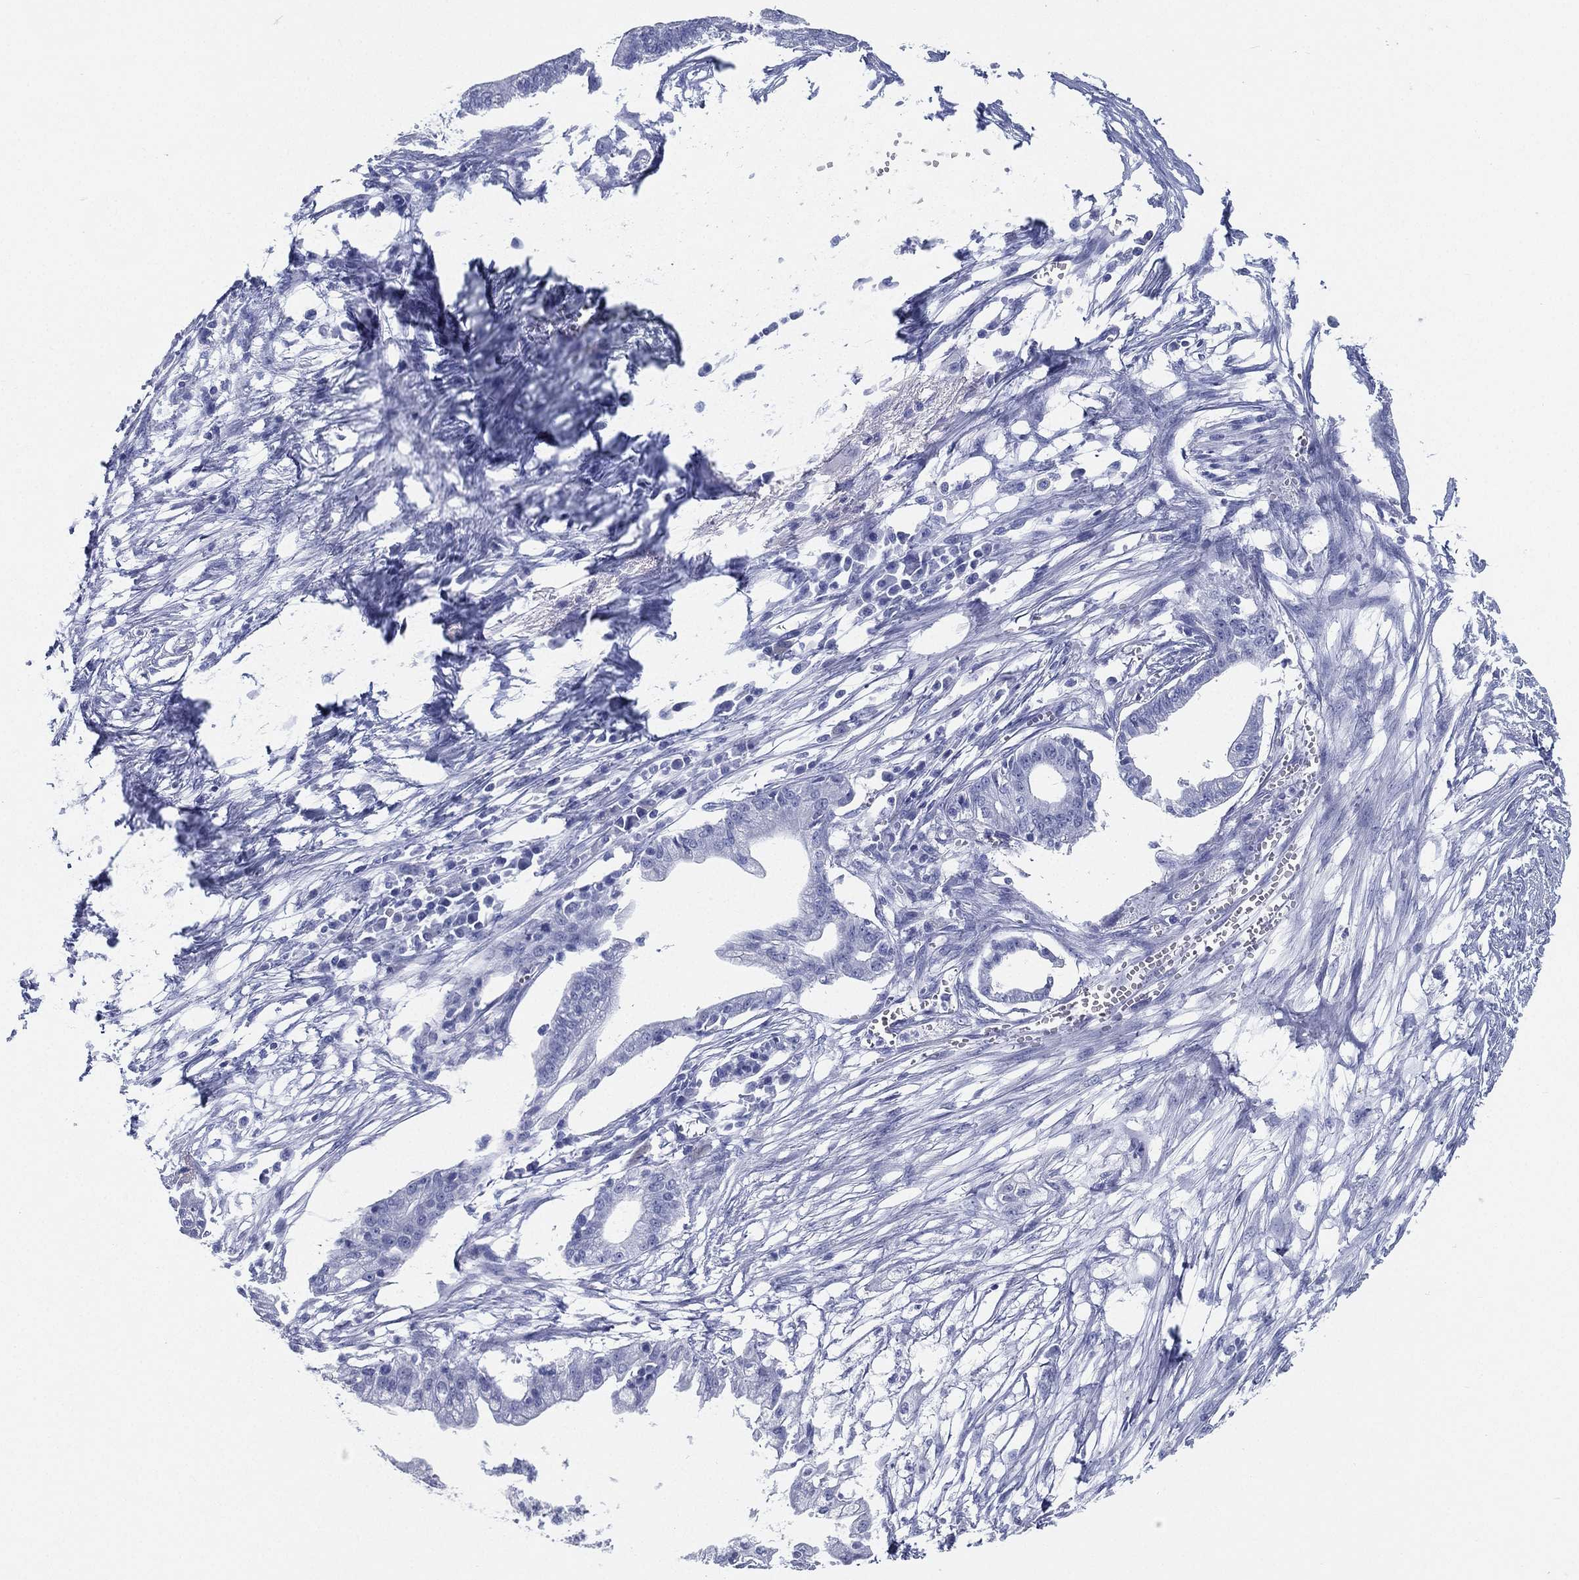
{"staining": {"intensity": "negative", "quantity": "none", "location": "none"}, "tissue": "pancreatic cancer", "cell_type": "Tumor cells", "image_type": "cancer", "snomed": [{"axis": "morphology", "description": "Normal tissue, NOS"}, {"axis": "morphology", "description": "Adenocarcinoma, NOS"}, {"axis": "topography", "description": "Pancreas"}], "caption": "IHC micrograph of neoplastic tissue: human pancreatic adenocarcinoma stained with DAB demonstrates no significant protein positivity in tumor cells.", "gene": "ATP1B2", "patient": {"sex": "female", "age": 58}}